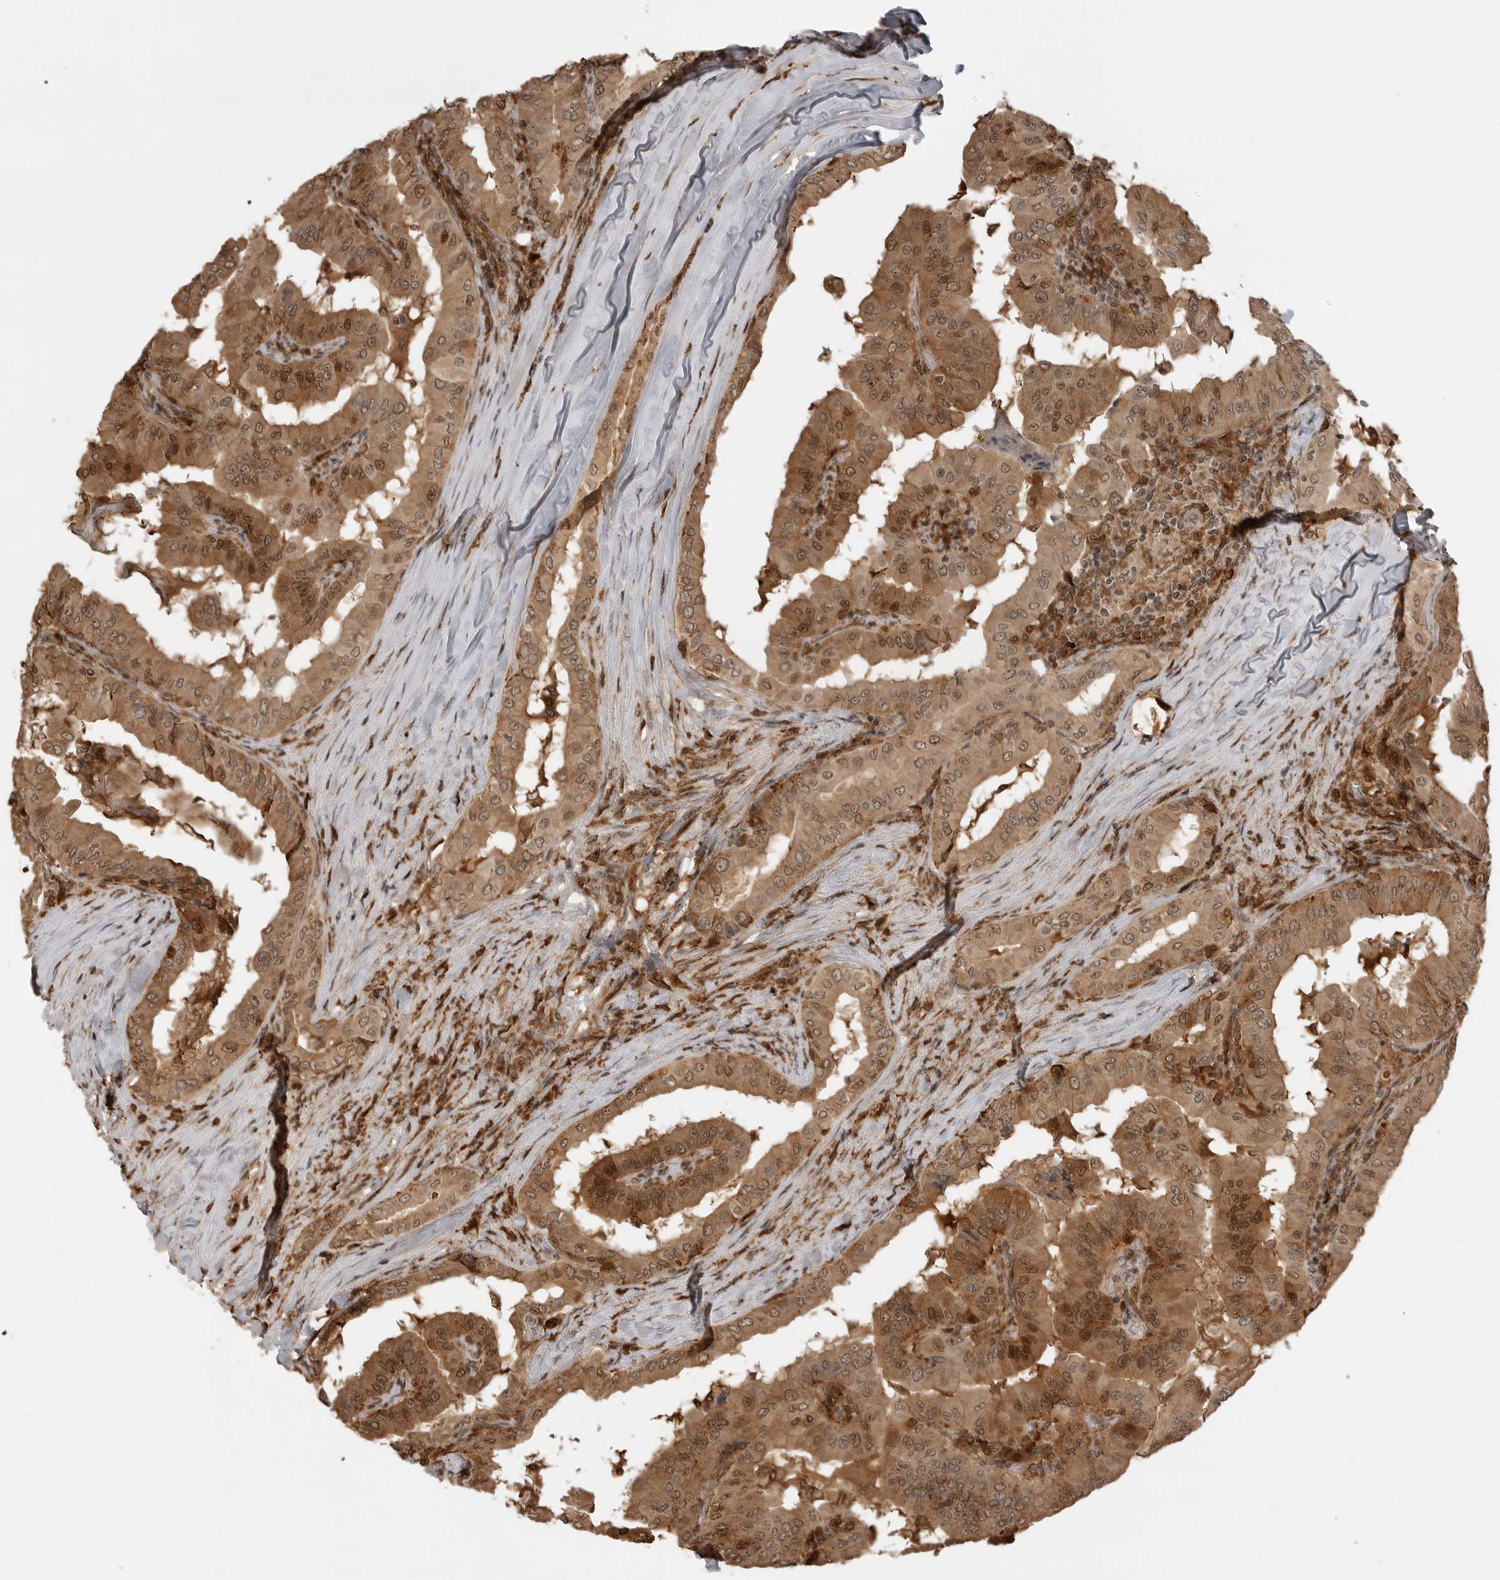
{"staining": {"intensity": "moderate", "quantity": ">75%", "location": "cytoplasmic/membranous,nuclear"}, "tissue": "thyroid cancer", "cell_type": "Tumor cells", "image_type": "cancer", "snomed": [{"axis": "morphology", "description": "Papillary adenocarcinoma, NOS"}, {"axis": "topography", "description": "Thyroid gland"}], "caption": "Brown immunohistochemical staining in human thyroid papillary adenocarcinoma exhibits moderate cytoplasmic/membranous and nuclear expression in approximately >75% of tumor cells.", "gene": "BMP2K", "patient": {"sex": "male", "age": 33}}